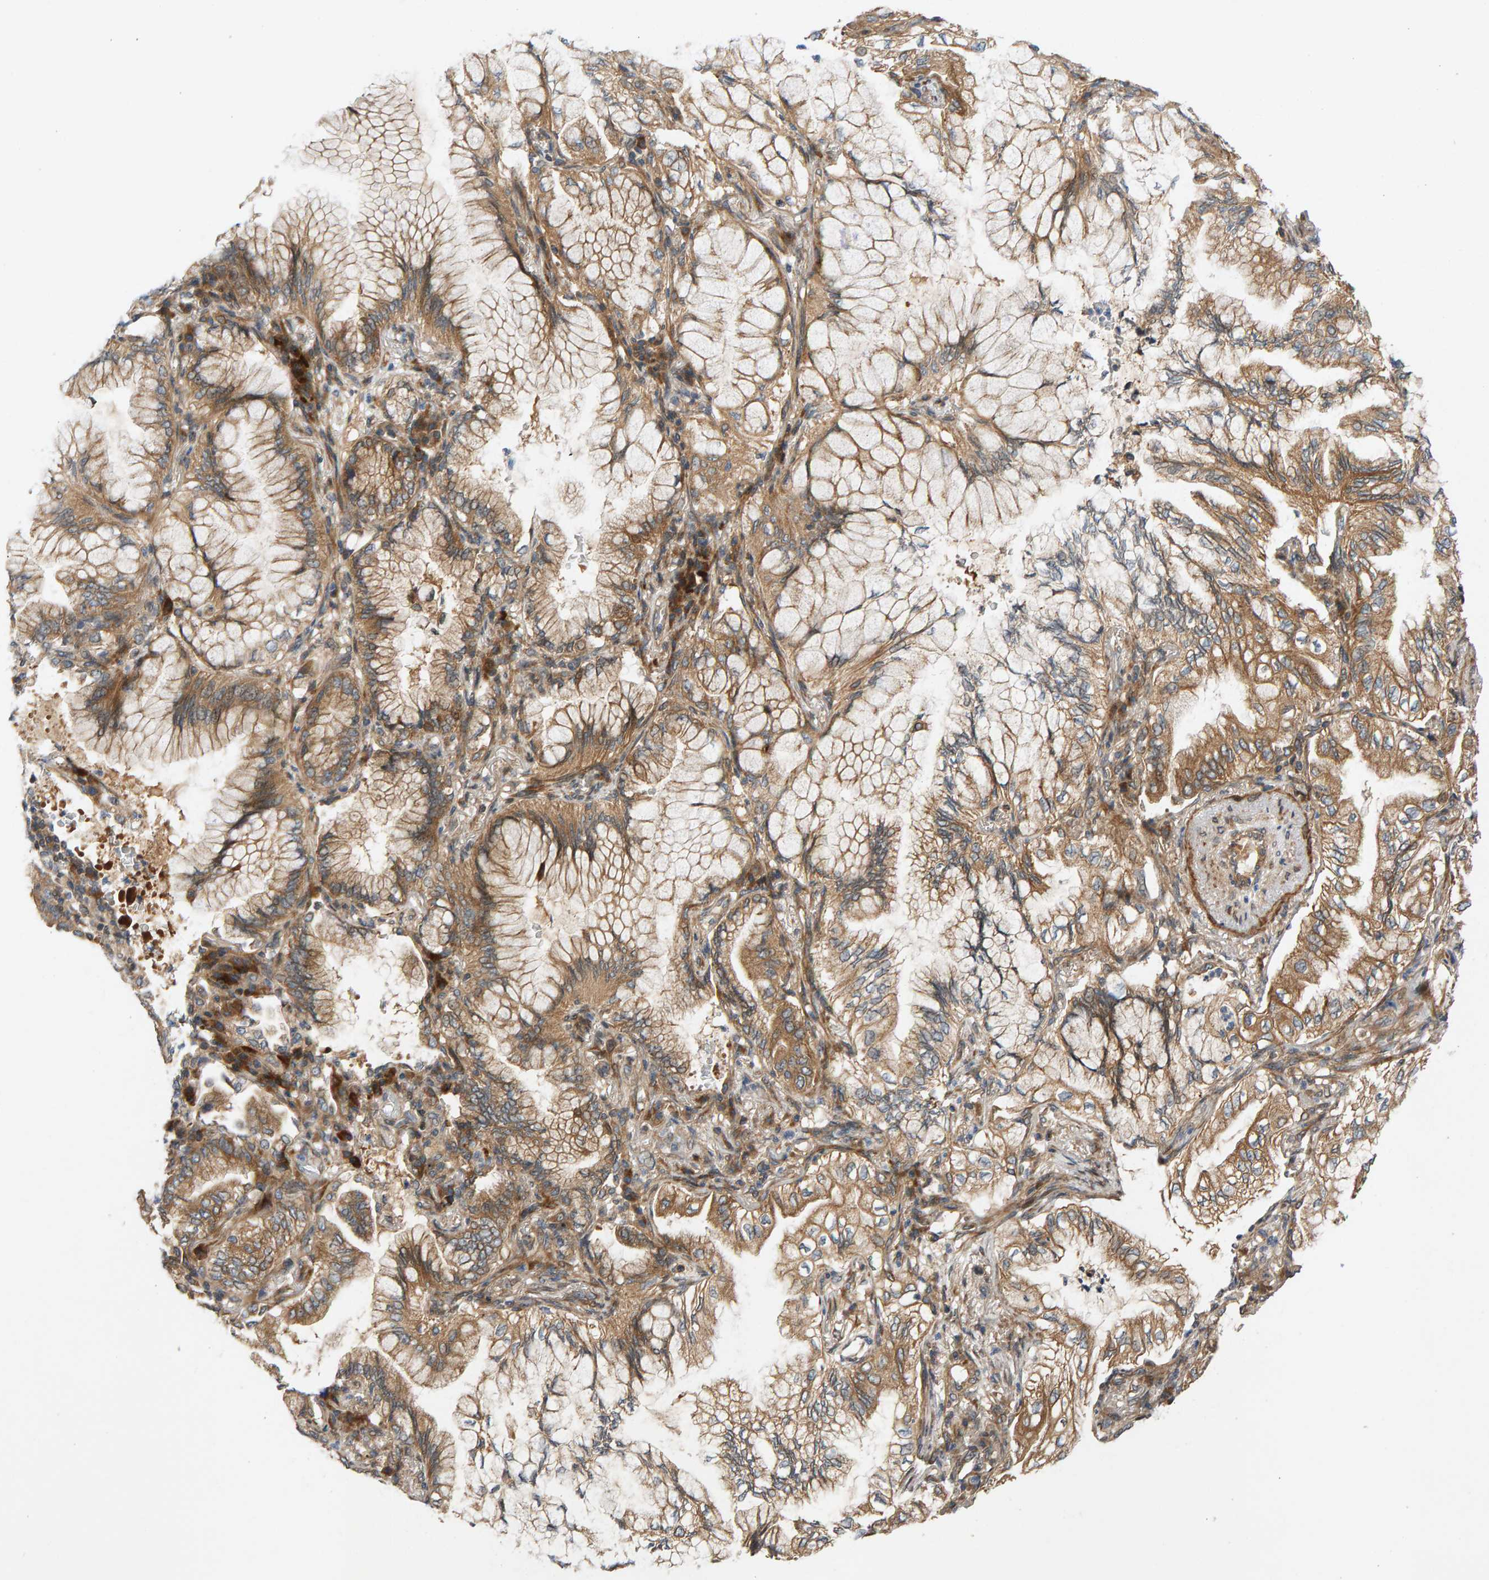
{"staining": {"intensity": "moderate", "quantity": ">75%", "location": "cytoplasmic/membranous"}, "tissue": "lung cancer", "cell_type": "Tumor cells", "image_type": "cancer", "snomed": [{"axis": "morphology", "description": "Adenocarcinoma, NOS"}, {"axis": "topography", "description": "Lung"}], "caption": "The immunohistochemical stain highlights moderate cytoplasmic/membranous positivity in tumor cells of lung cancer (adenocarcinoma) tissue.", "gene": "BAHCC1", "patient": {"sex": "female", "age": 70}}